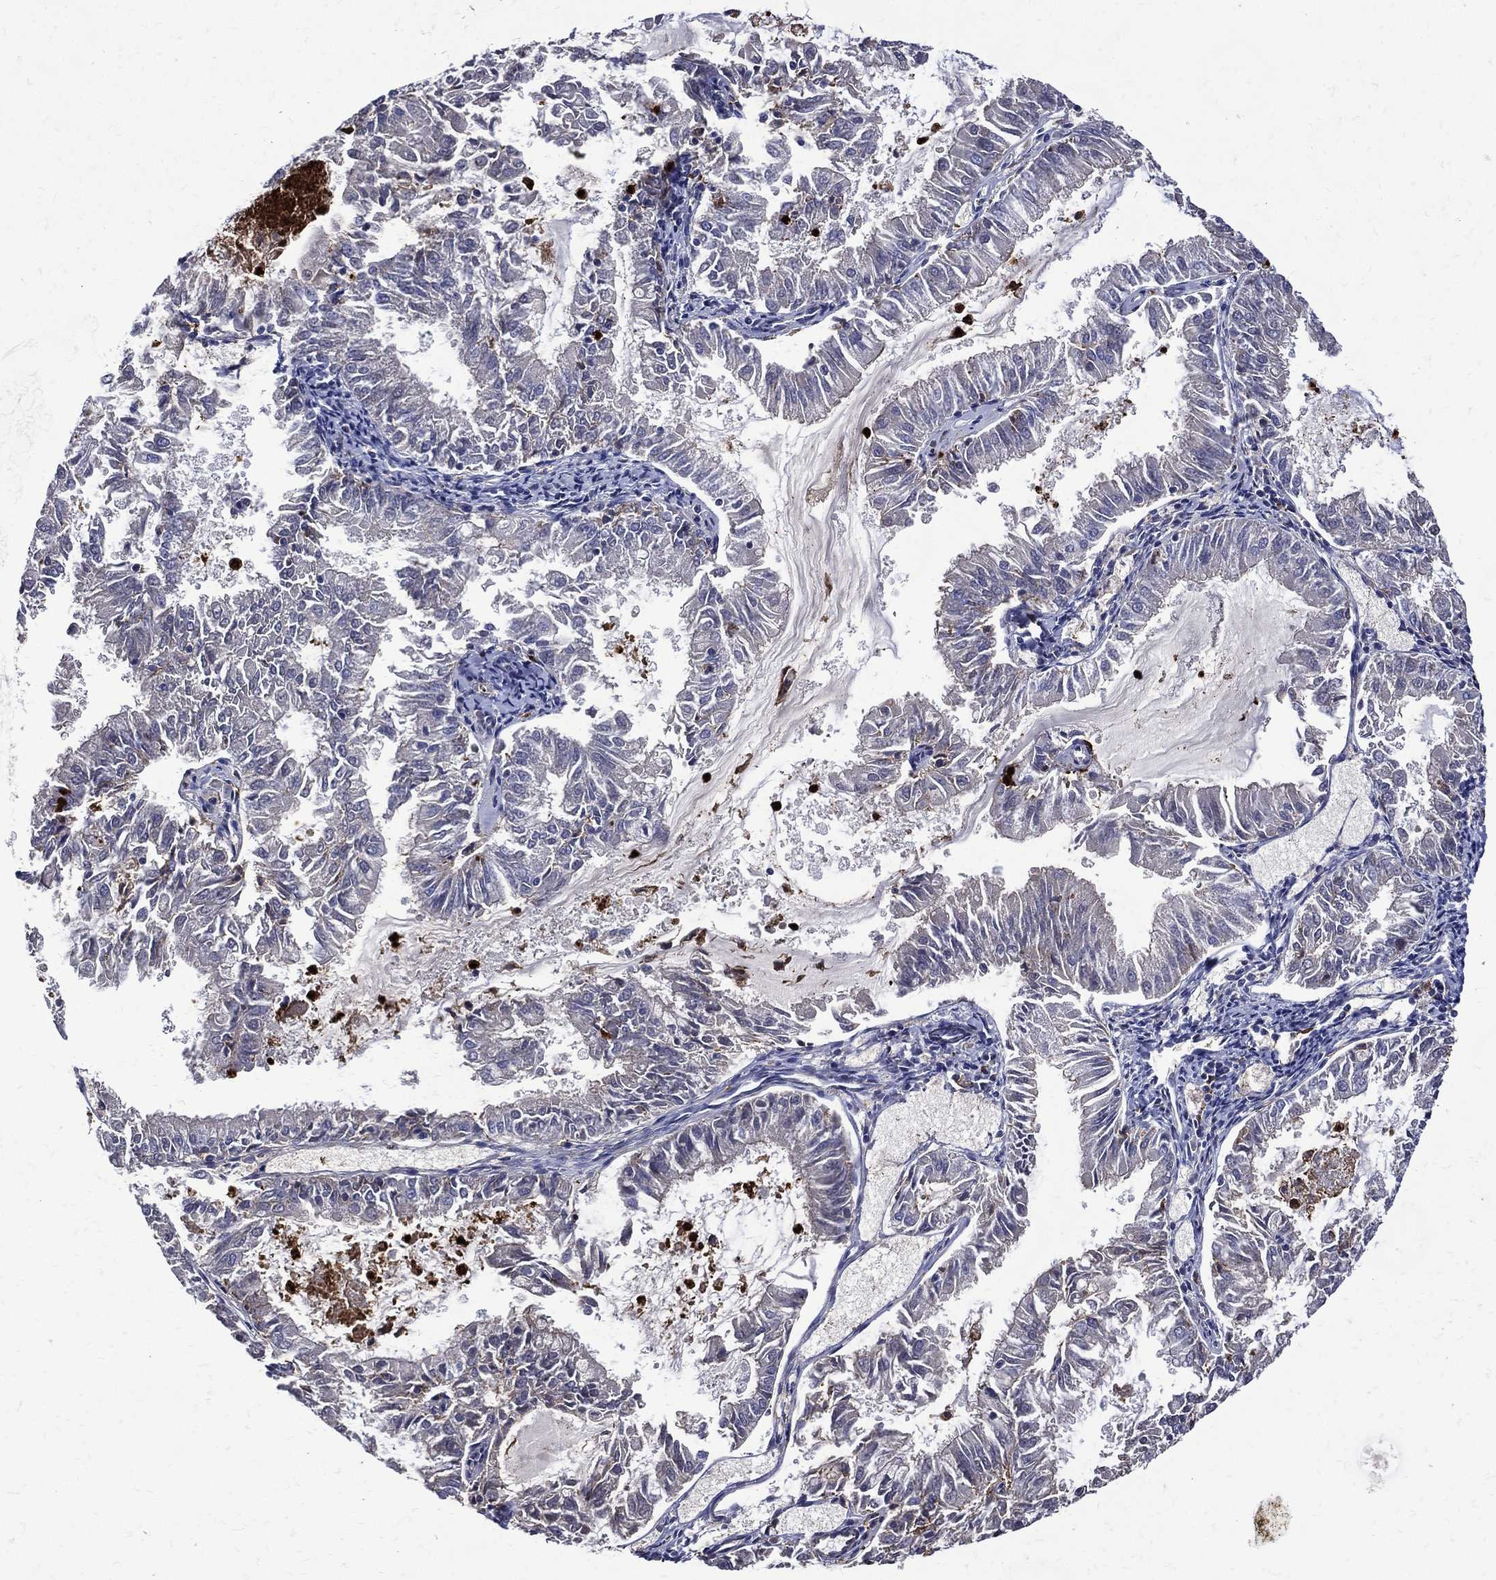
{"staining": {"intensity": "negative", "quantity": "none", "location": "none"}, "tissue": "endometrial cancer", "cell_type": "Tumor cells", "image_type": "cancer", "snomed": [{"axis": "morphology", "description": "Adenocarcinoma, NOS"}, {"axis": "topography", "description": "Endometrium"}], "caption": "A high-resolution image shows immunohistochemistry (IHC) staining of endometrial cancer, which reveals no significant positivity in tumor cells. The staining was performed using DAB to visualize the protein expression in brown, while the nuclei were stained in blue with hematoxylin (Magnification: 20x).", "gene": "GPR171", "patient": {"sex": "female", "age": 57}}